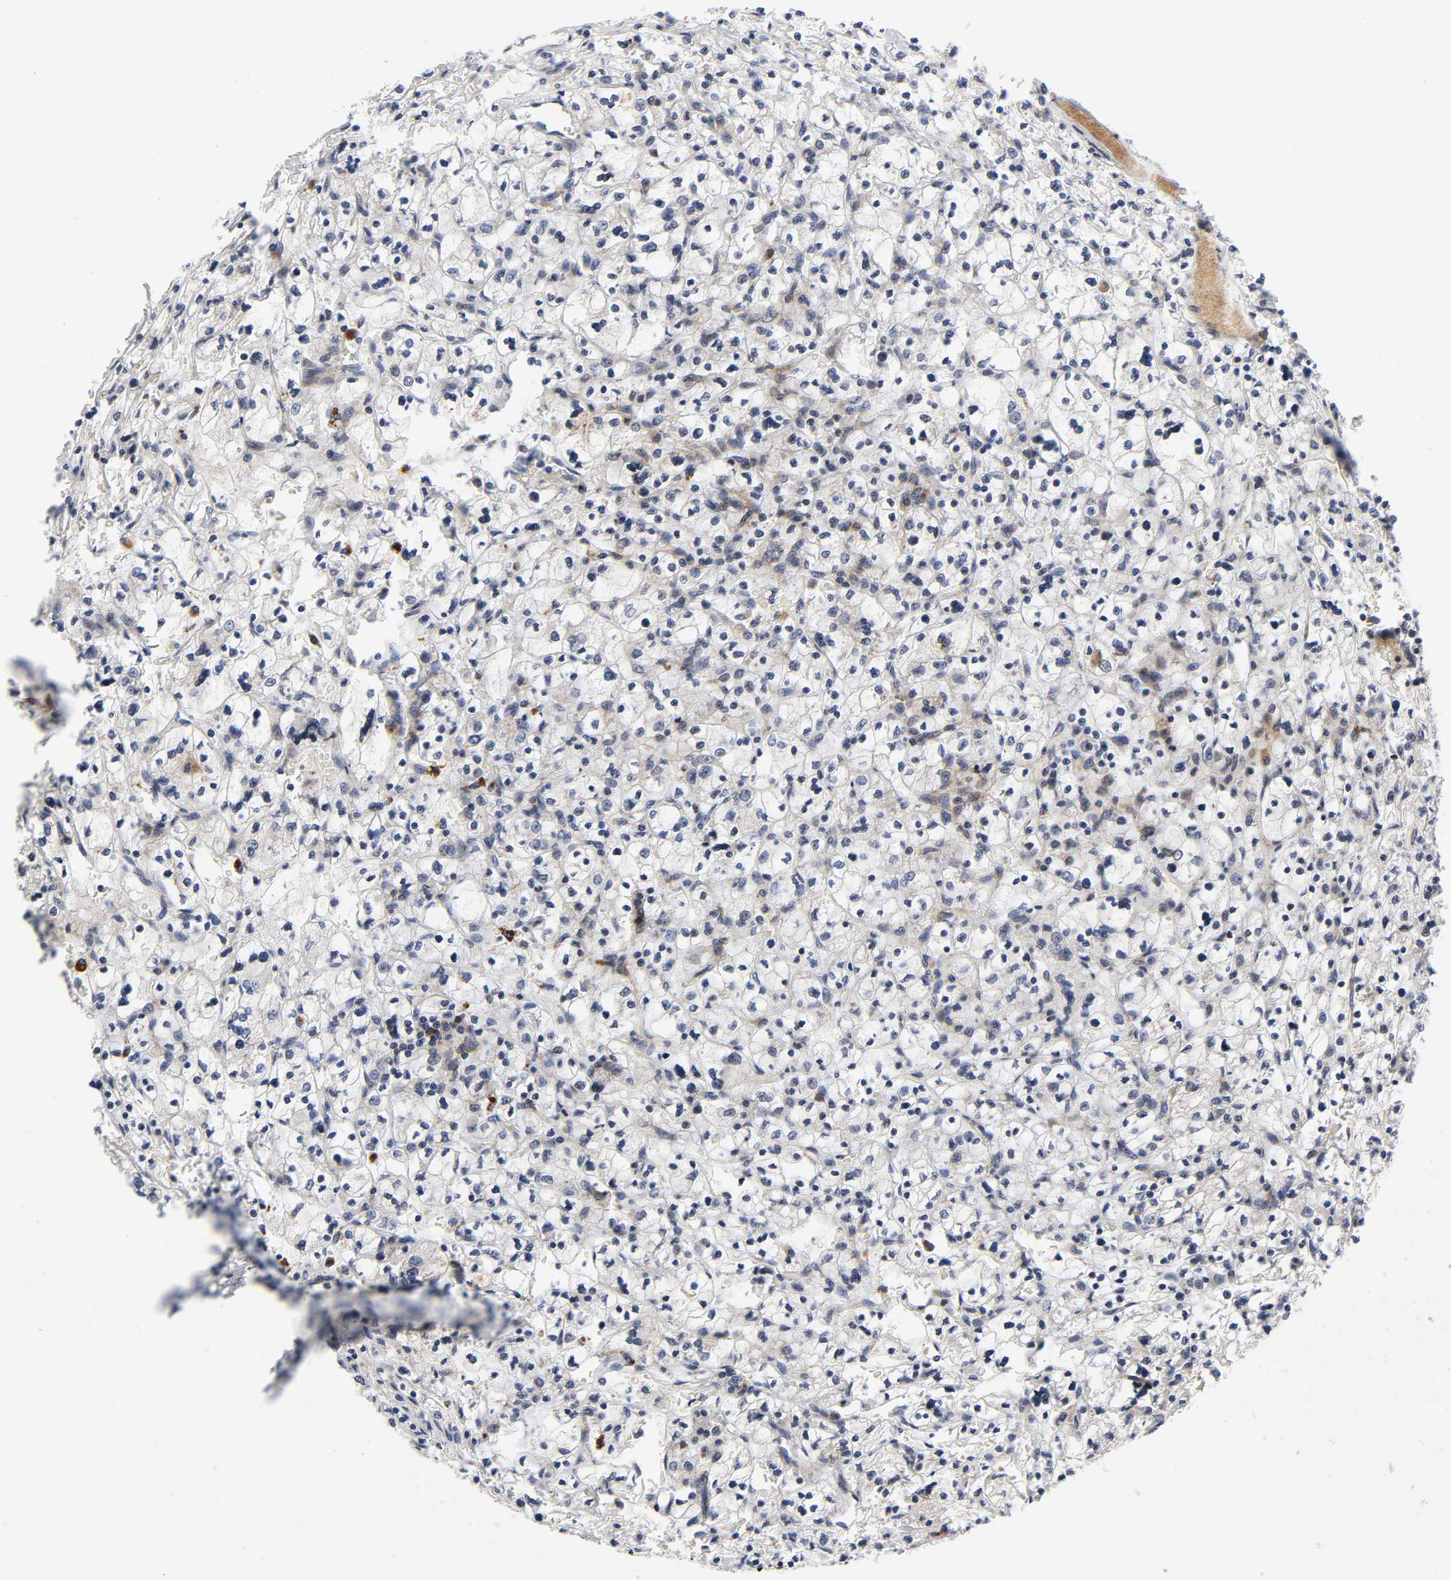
{"staining": {"intensity": "moderate", "quantity": "<25%", "location": "cytoplasmic/membranous"}, "tissue": "renal cancer", "cell_type": "Tumor cells", "image_type": "cancer", "snomed": [{"axis": "morphology", "description": "Adenocarcinoma, NOS"}, {"axis": "topography", "description": "Kidney"}], "caption": "The micrograph exhibits a brown stain indicating the presence of a protein in the cytoplasmic/membranous of tumor cells in renal cancer (adenocarcinoma).", "gene": "EIF5", "patient": {"sex": "female", "age": 83}}